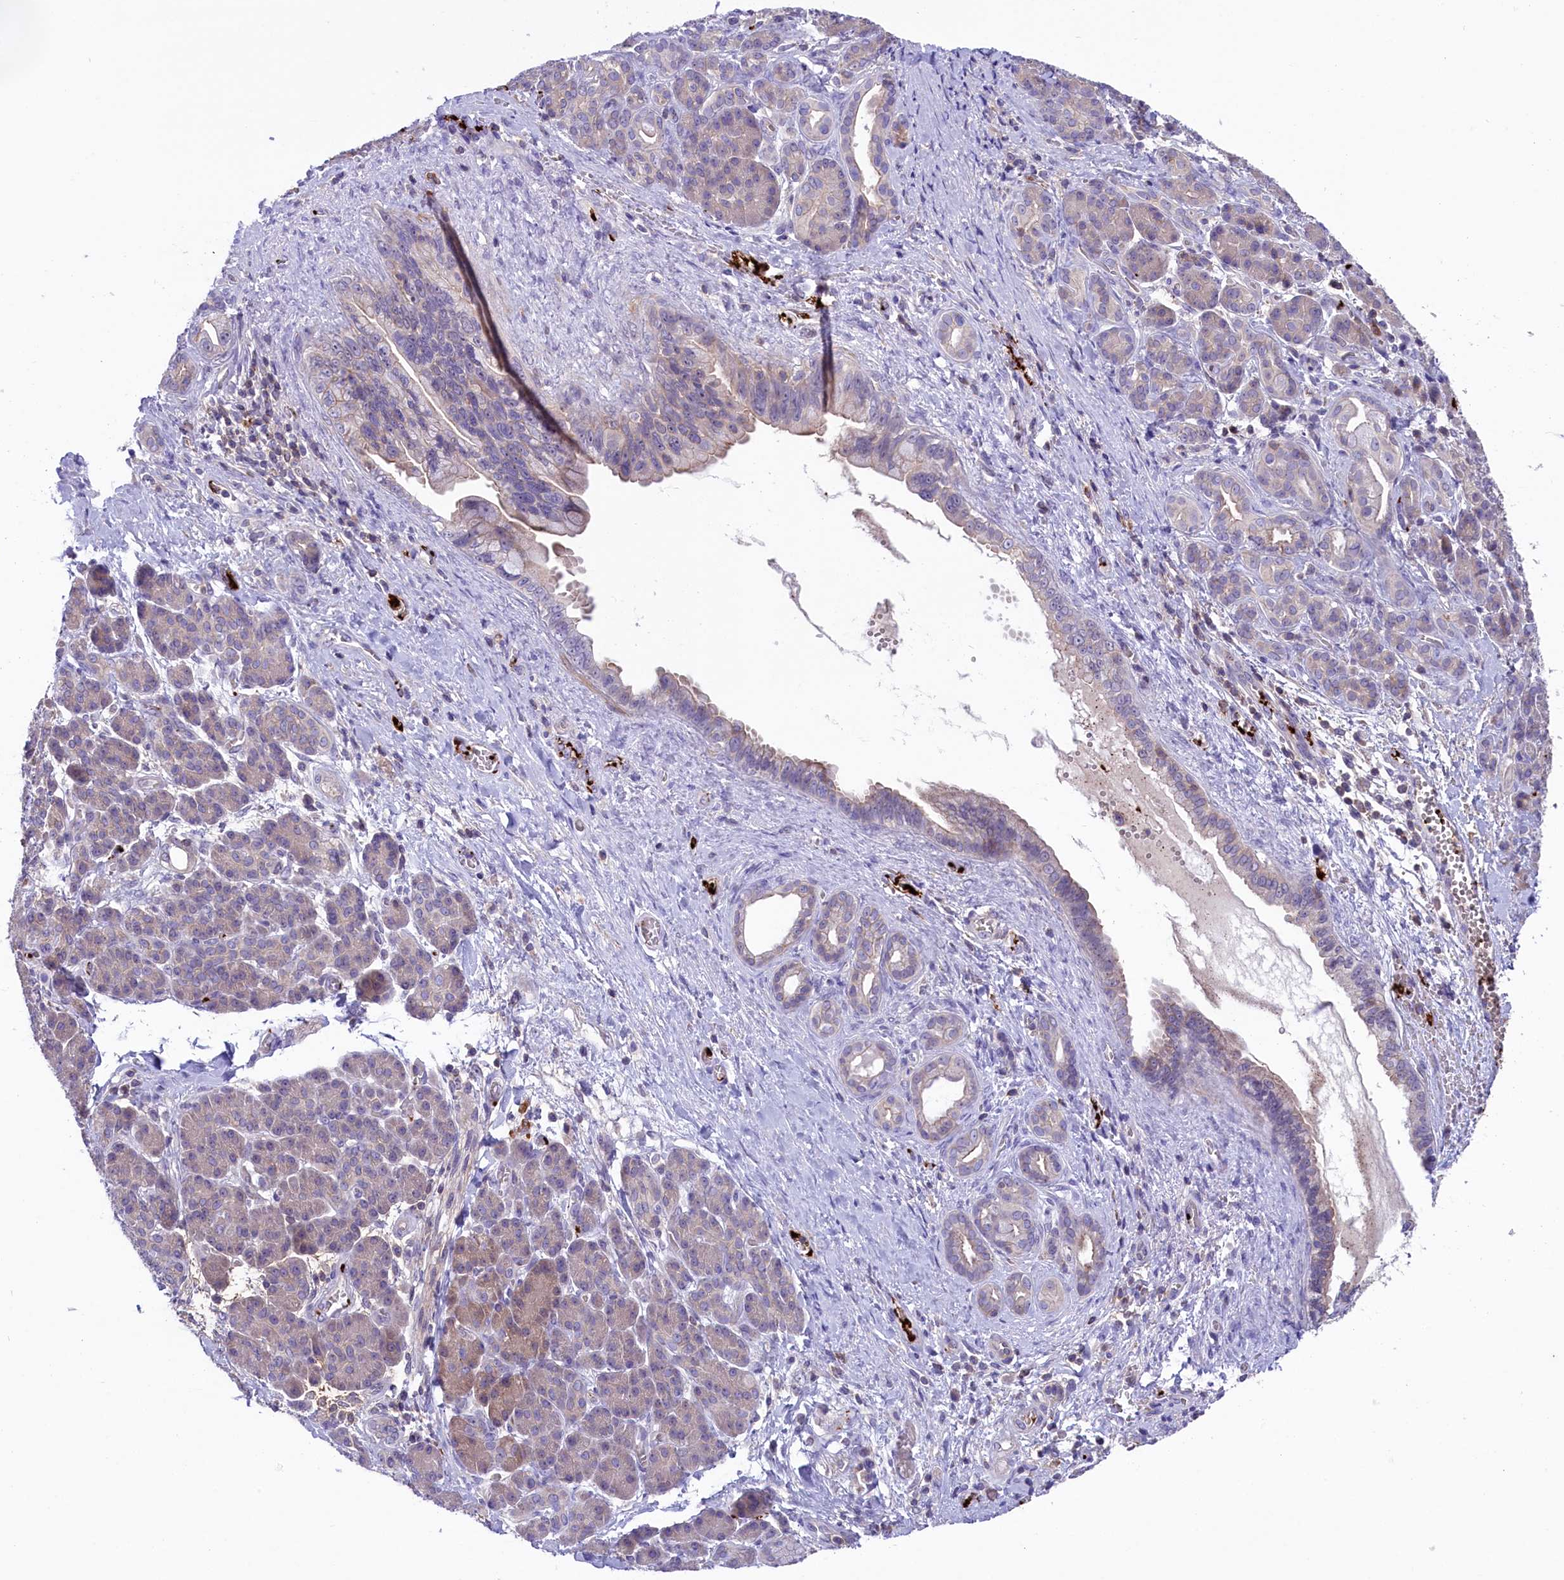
{"staining": {"intensity": "negative", "quantity": "none", "location": "none"}, "tissue": "pancreatic cancer", "cell_type": "Tumor cells", "image_type": "cancer", "snomed": [{"axis": "morphology", "description": "Adenocarcinoma, NOS"}, {"axis": "topography", "description": "Pancreas"}], "caption": "IHC micrograph of pancreatic cancer (adenocarcinoma) stained for a protein (brown), which exhibits no expression in tumor cells.", "gene": "HEATR3", "patient": {"sex": "male", "age": 59}}